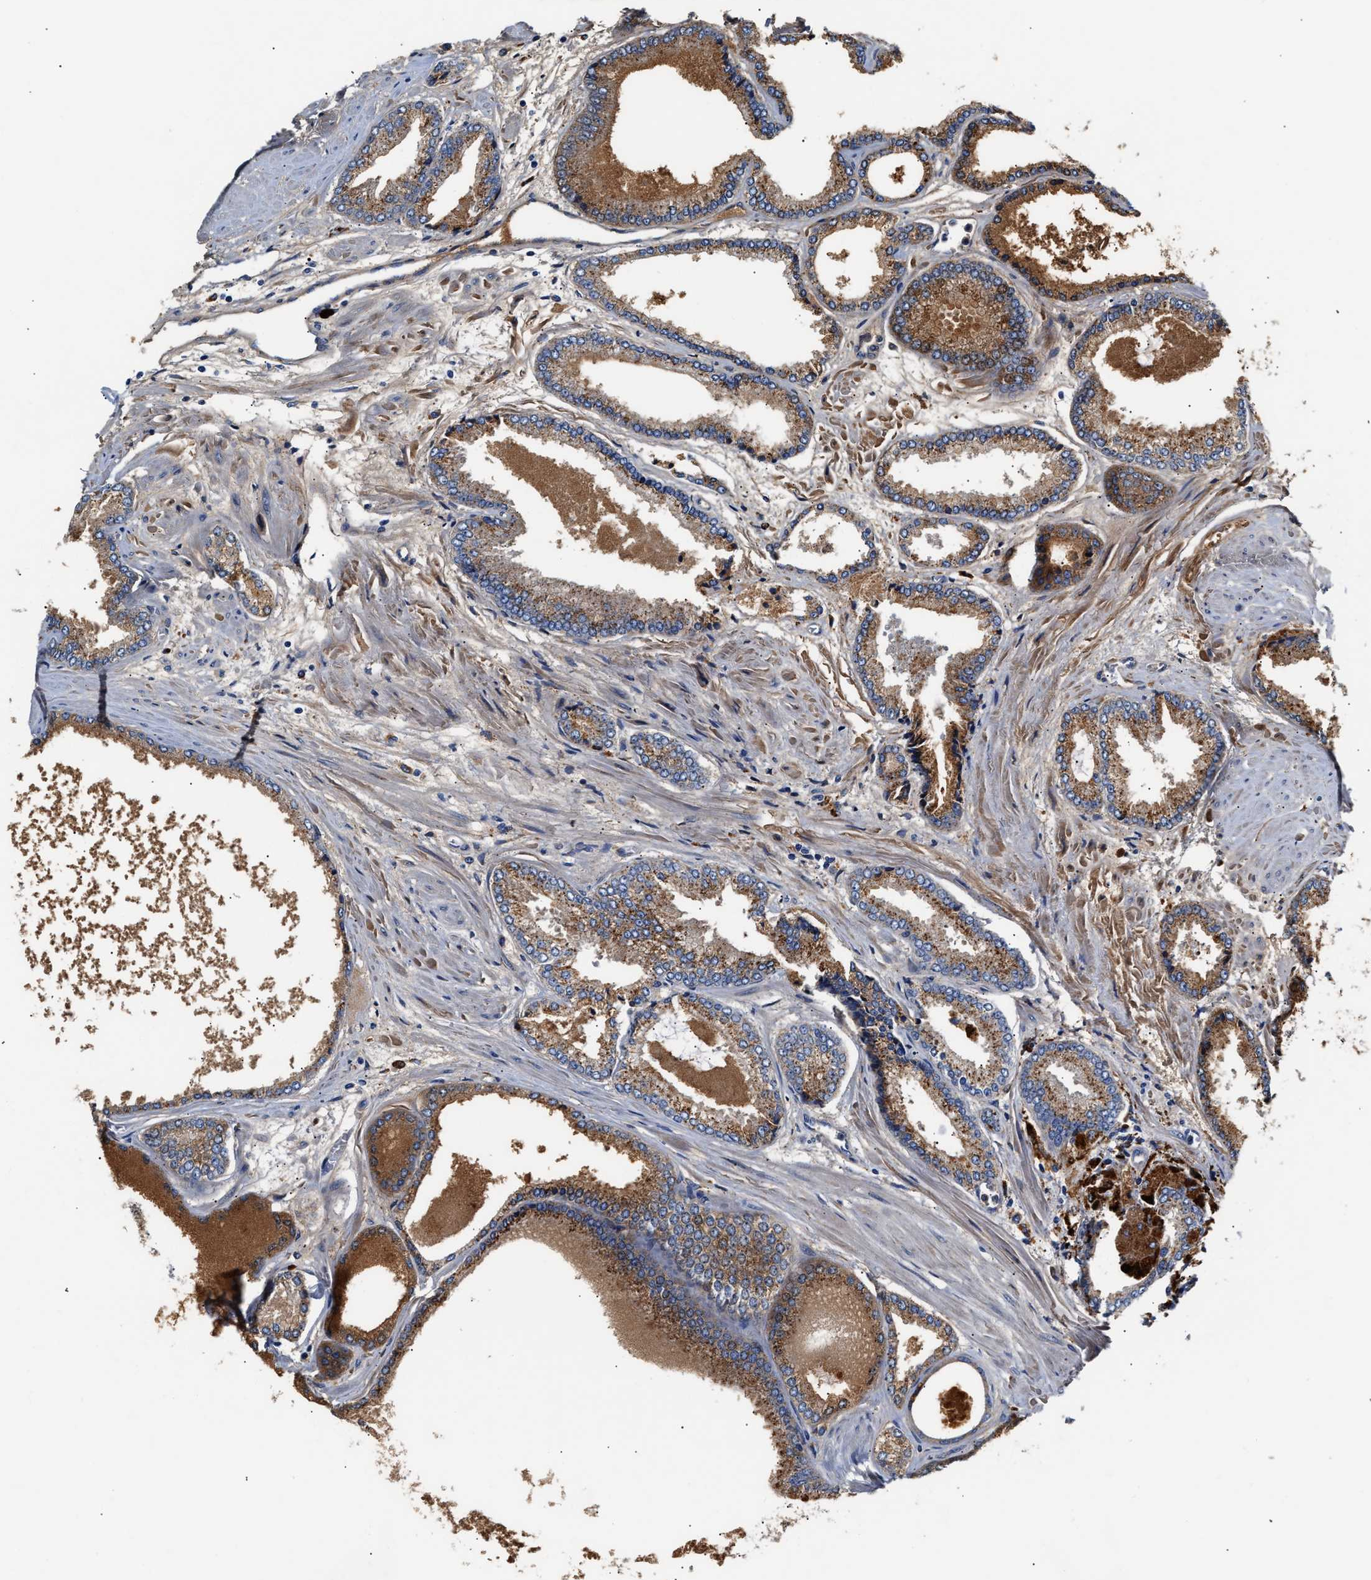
{"staining": {"intensity": "moderate", "quantity": ">75%", "location": "cytoplasmic/membranous"}, "tissue": "prostate cancer", "cell_type": "Tumor cells", "image_type": "cancer", "snomed": [{"axis": "morphology", "description": "Adenocarcinoma, High grade"}, {"axis": "topography", "description": "Prostate"}], "caption": "The immunohistochemical stain highlights moderate cytoplasmic/membranous expression in tumor cells of prostate cancer (adenocarcinoma (high-grade)) tissue.", "gene": "CCDC146", "patient": {"sex": "male", "age": 61}}